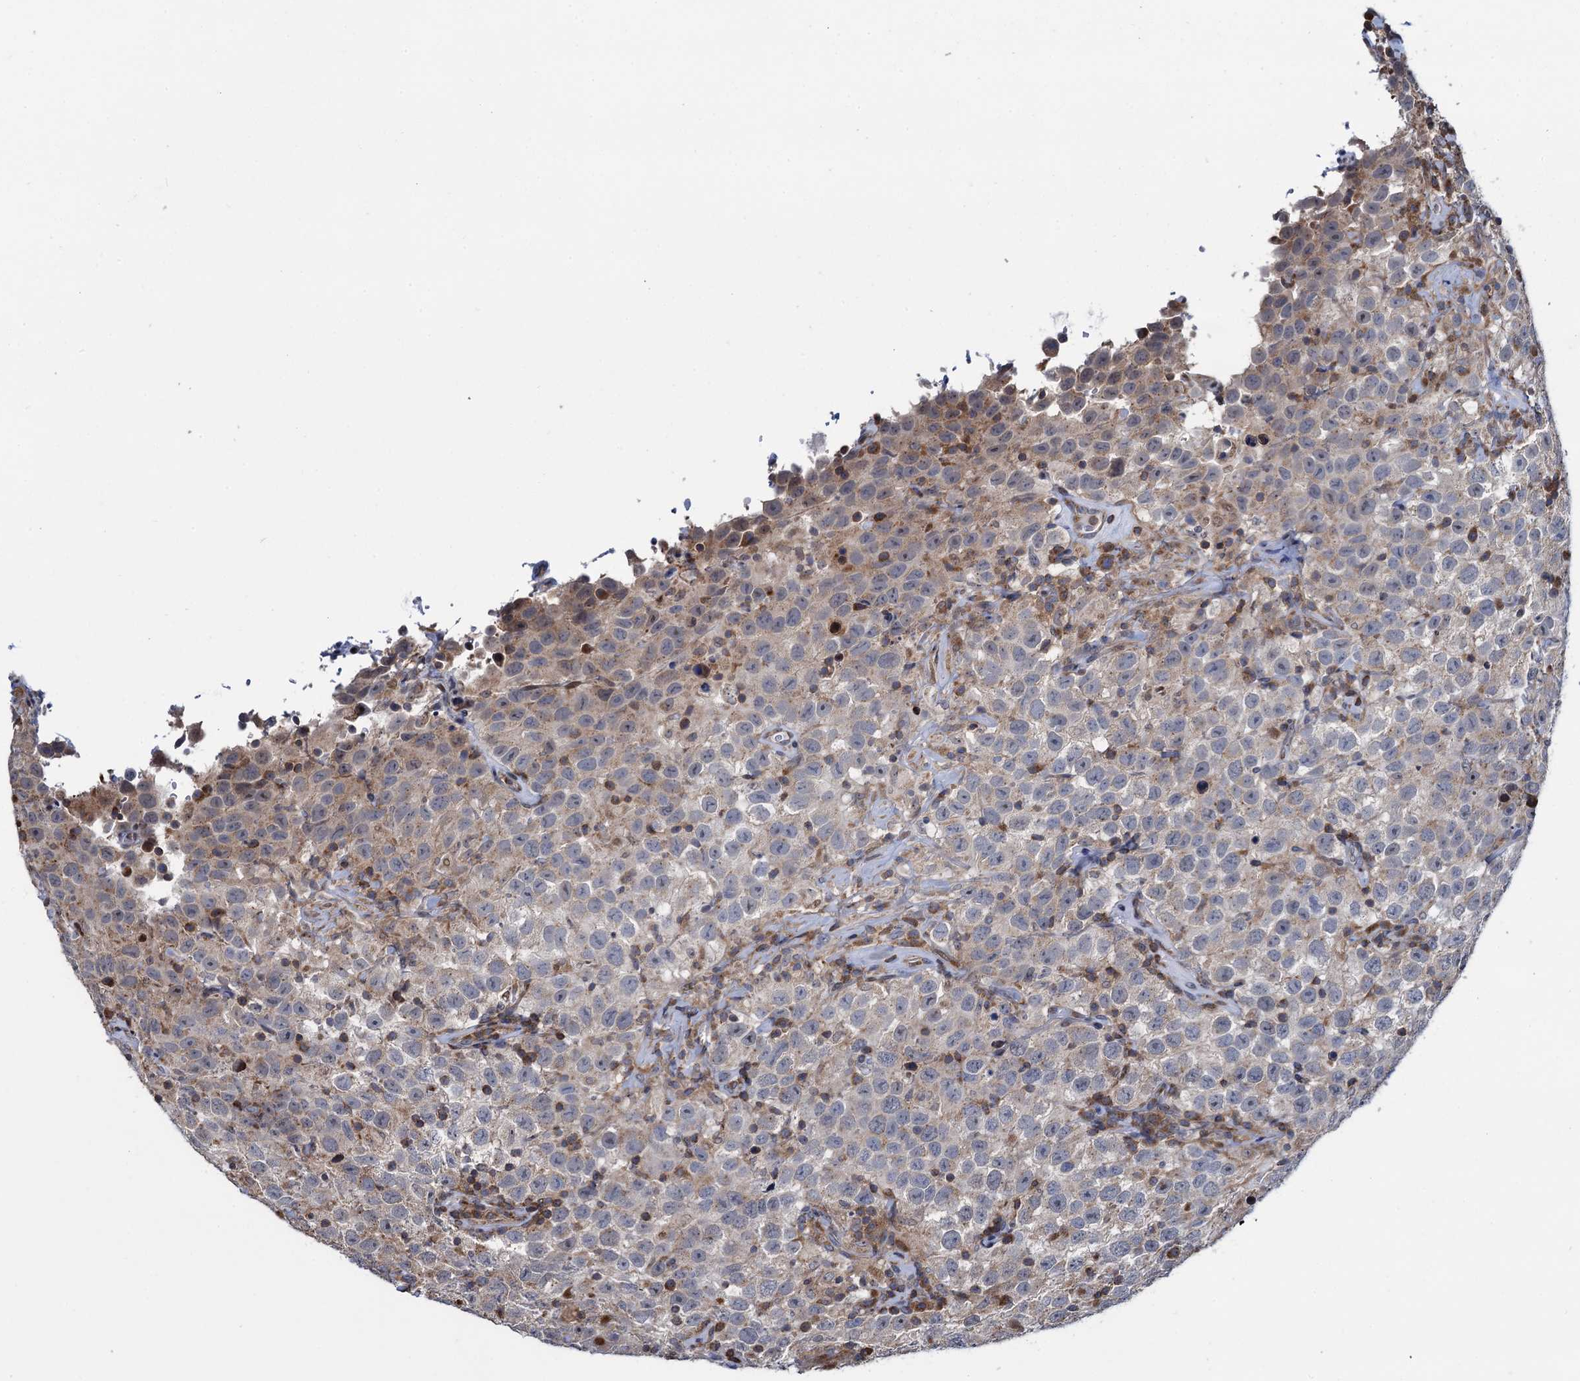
{"staining": {"intensity": "negative", "quantity": "none", "location": "none"}, "tissue": "testis cancer", "cell_type": "Tumor cells", "image_type": "cancer", "snomed": [{"axis": "morphology", "description": "Seminoma, NOS"}, {"axis": "topography", "description": "Testis"}], "caption": "Tumor cells show no significant staining in seminoma (testis).", "gene": "CCDC102A", "patient": {"sex": "male", "age": 41}}